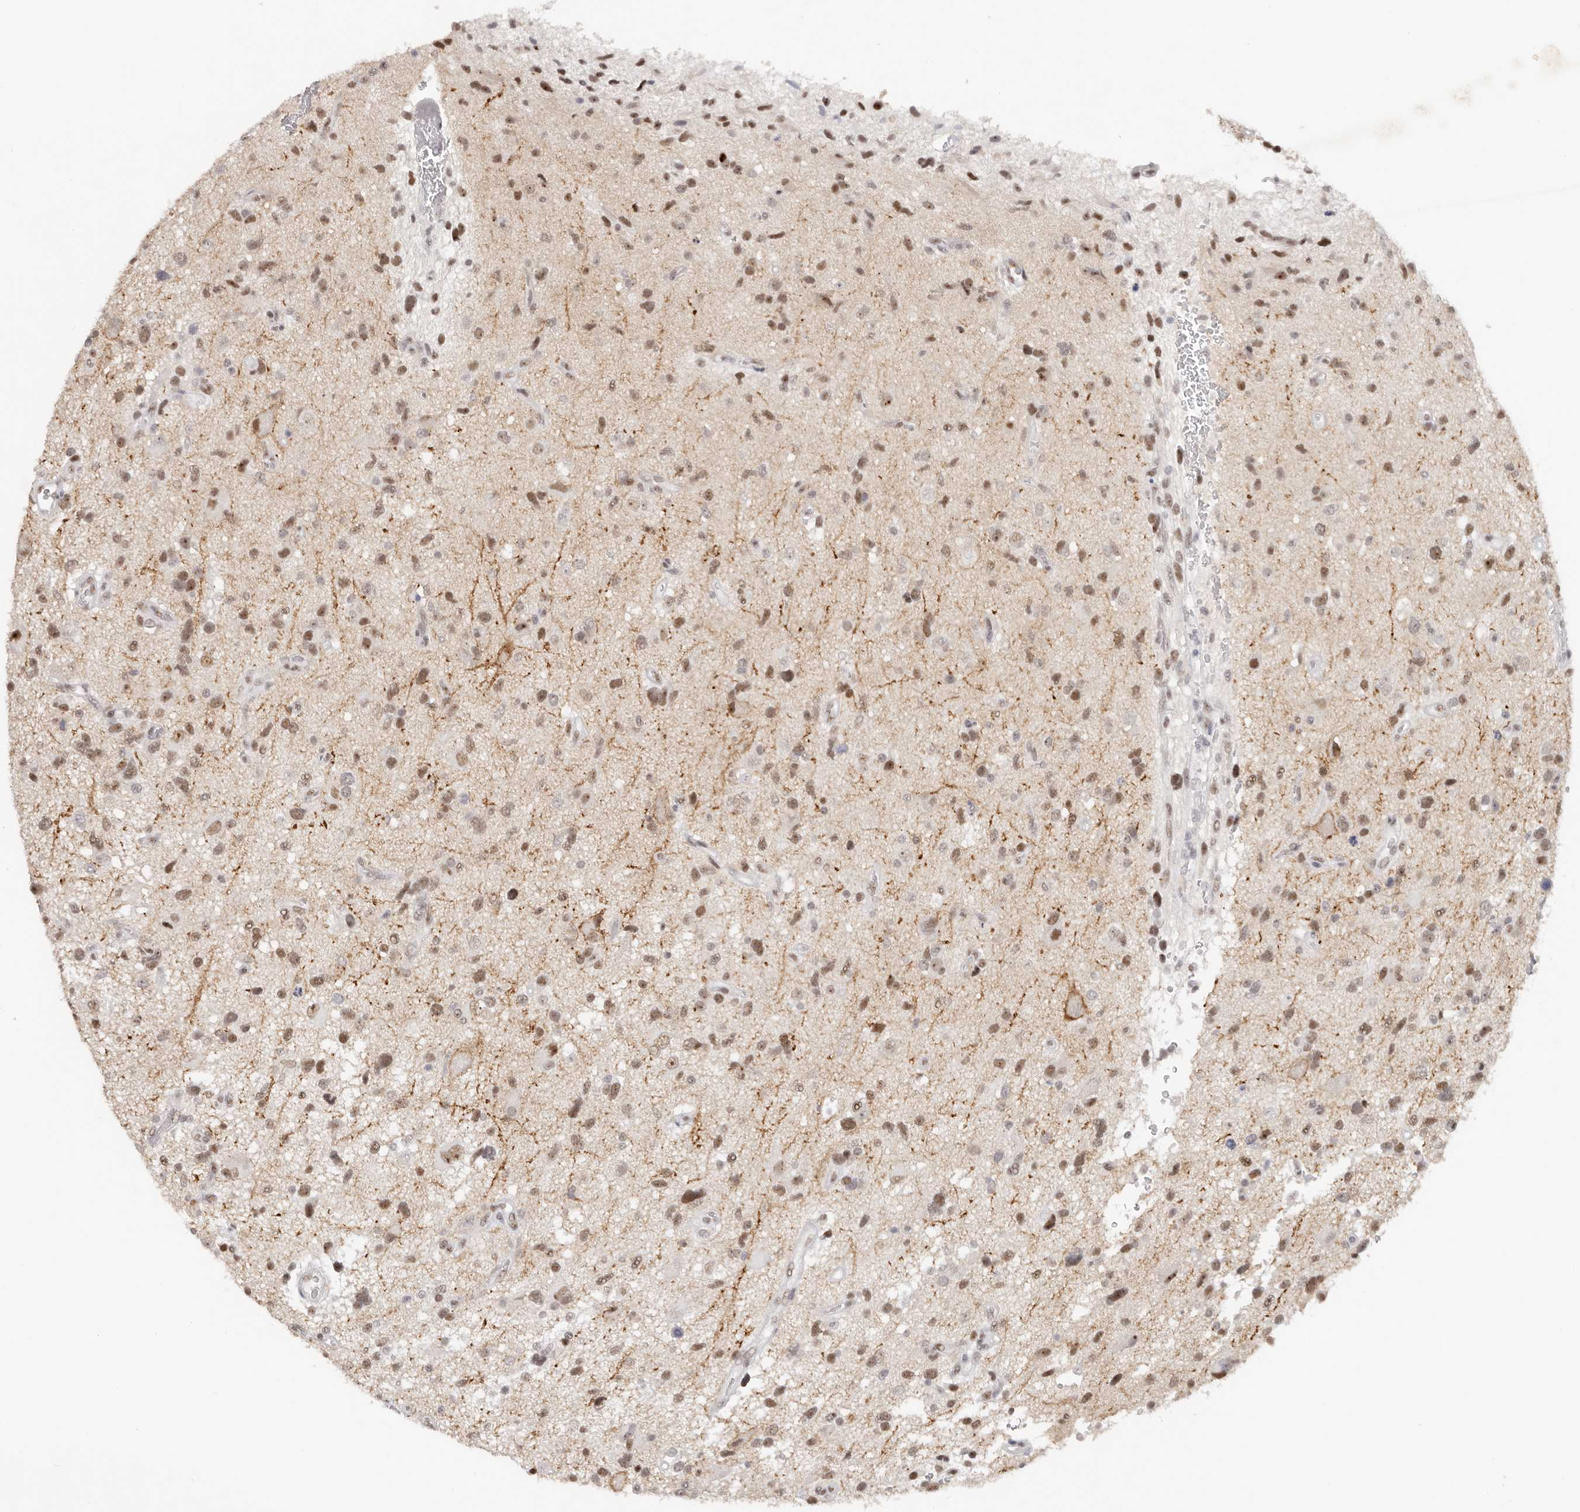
{"staining": {"intensity": "moderate", "quantity": ">75%", "location": "nuclear"}, "tissue": "glioma", "cell_type": "Tumor cells", "image_type": "cancer", "snomed": [{"axis": "morphology", "description": "Glioma, malignant, High grade"}, {"axis": "topography", "description": "Brain"}], "caption": "There is medium levels of moderate nuclear positivity in tumor cells of glioma, as demonstrated by immunohistochemical staining (brown color).", "gene": "LARP7", "patient": {"sex": "male", "age": 33}}